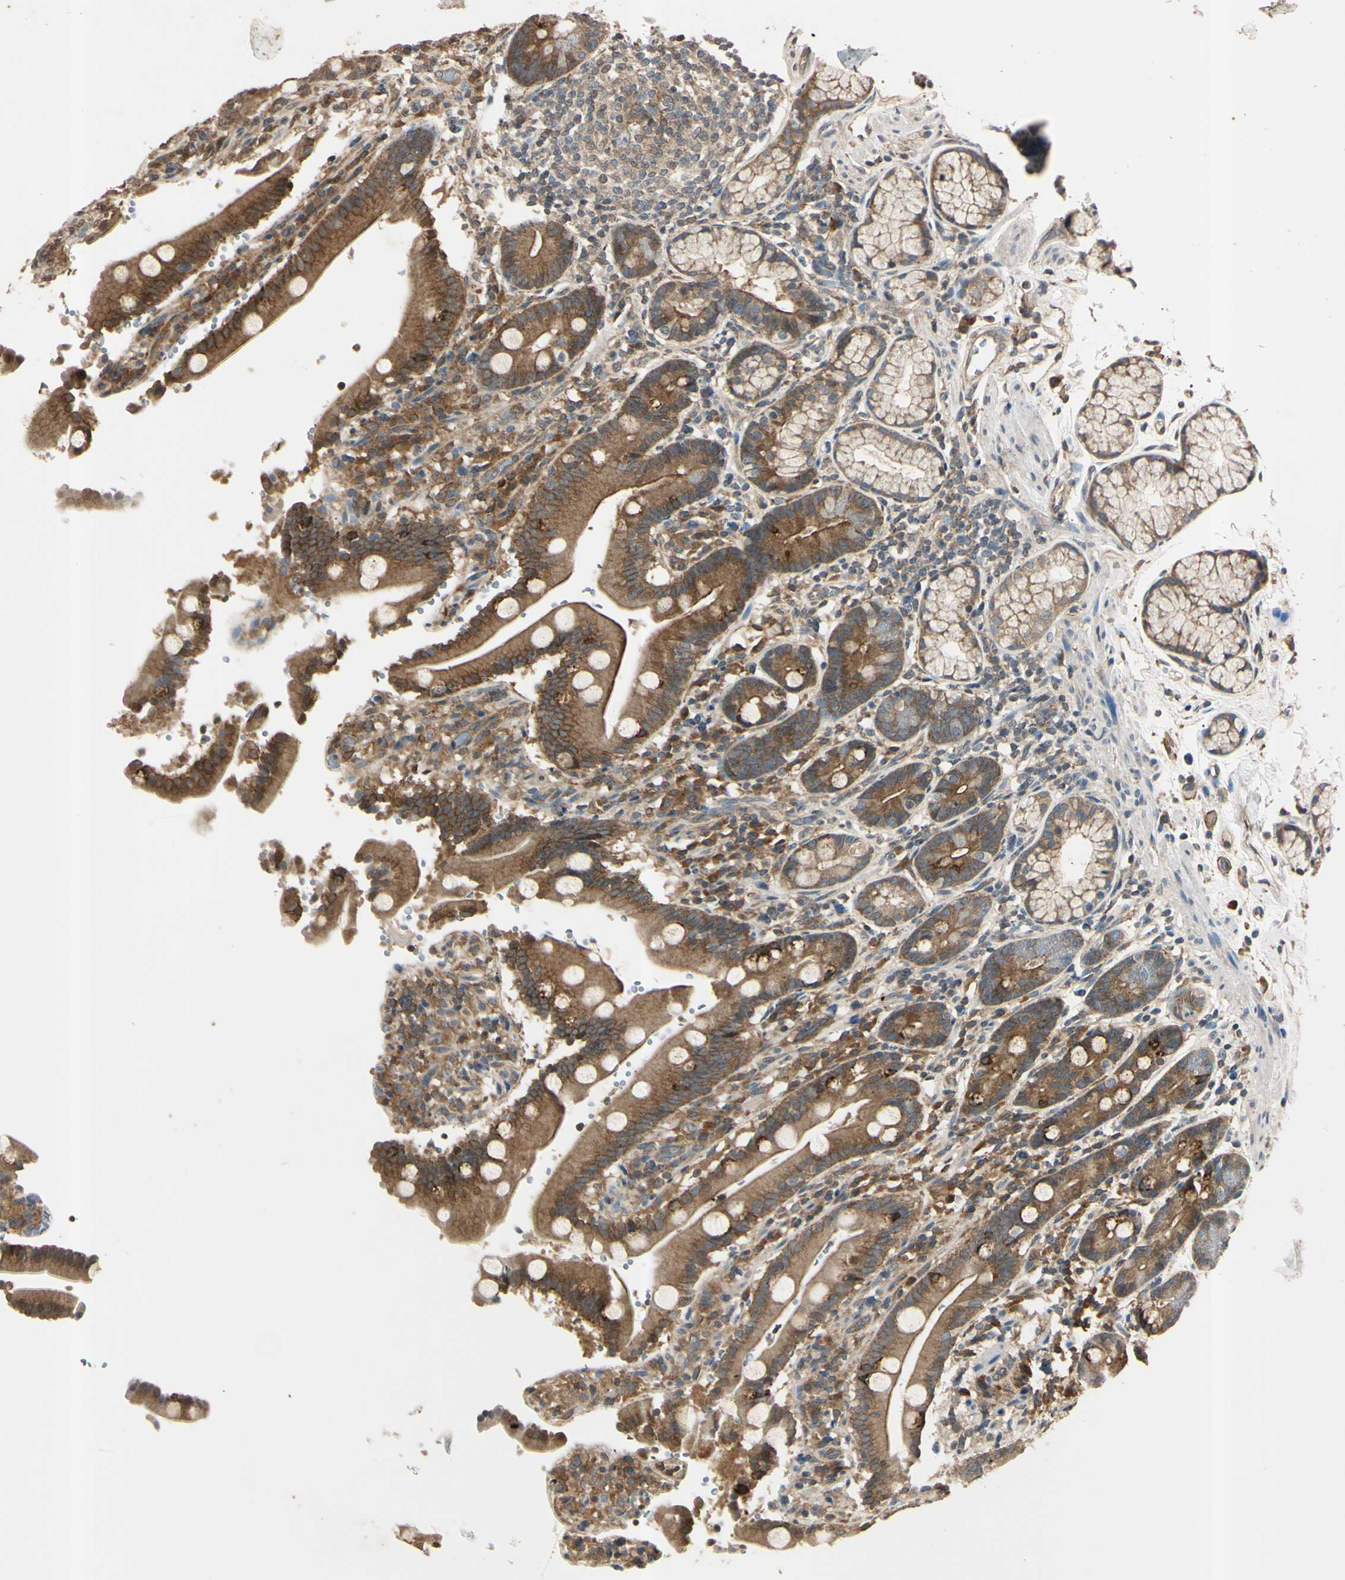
{"staining": {"intensity": "moderate", "quantity": ">75%", "location": "cytoplasmic/membranous"}, "tissue": "duodenum", "cell_type": "Glandular cells", "image_type": "normal", "snomed": [{"axis": "morphology", "description": "Normal tissue, NOS"}, {"axis": "topography", "description": "Small intestine, NOS"}], "caption": "Immunohistochemistry (IHC) histopathology image of normal human duodenum stained for a protein (brown), which shows medium levels of moderate cytoplasmic/membranous positivity in approximately >75% of glandular cells.", "gene": "EPN1", "patient": {"sex": "female", "age": 71}}